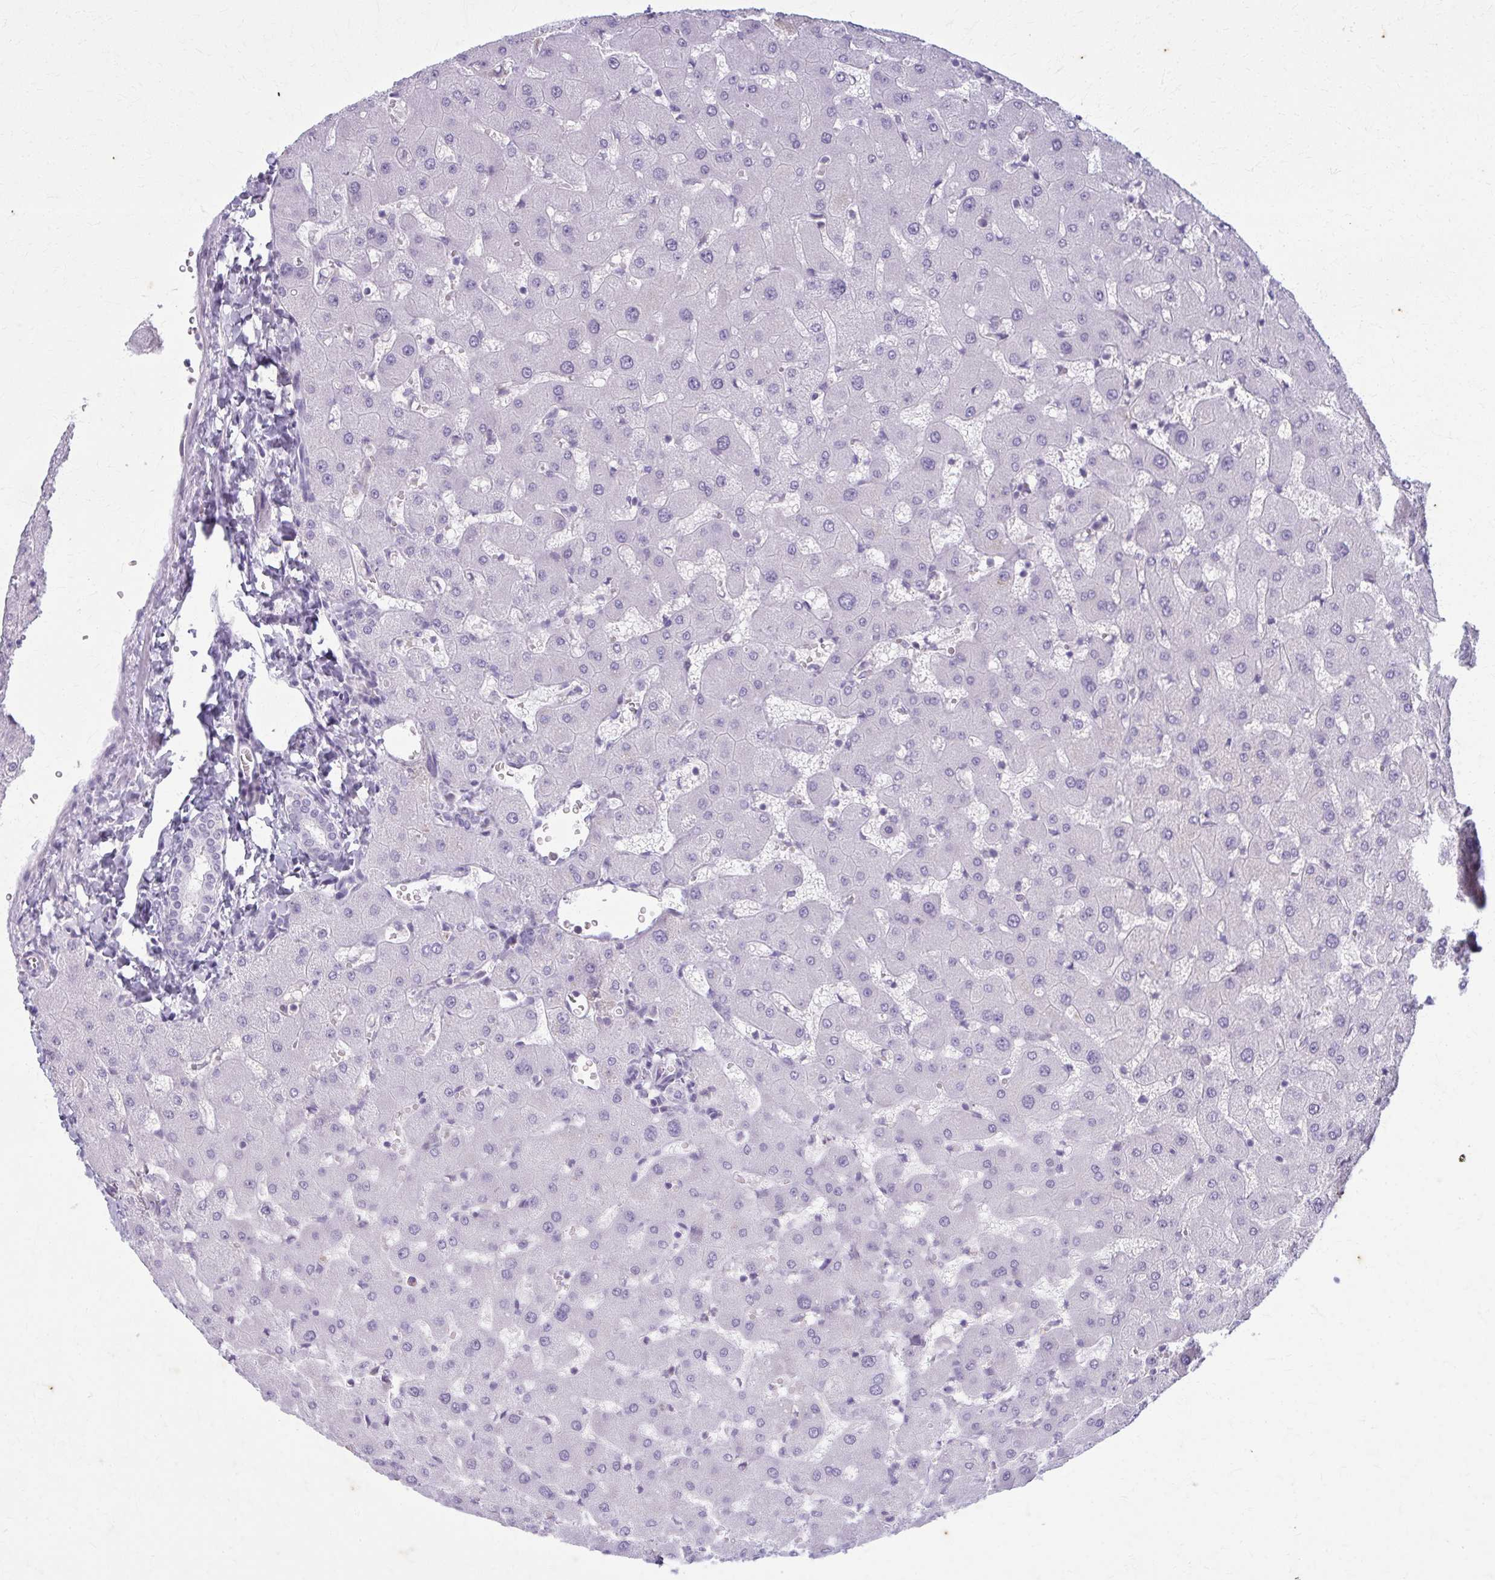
{"staining": {"intensity": "negative", "quantity": "none", "location": "none"}, "tissue": "liver", "cell_type": "Cholangiocytes", "image_type": "normal", "snomed": [{"axis": "morphology", "description": "Normal tissue, NOS"}, {"axis": "topography", "description": "Liver"}], "caption": "Protein analysis of unremarkable liver reveals no significant positivity in cholangiocytes.", "gene": "CARD9", "patient": {"sex": "female", "age": 63}}